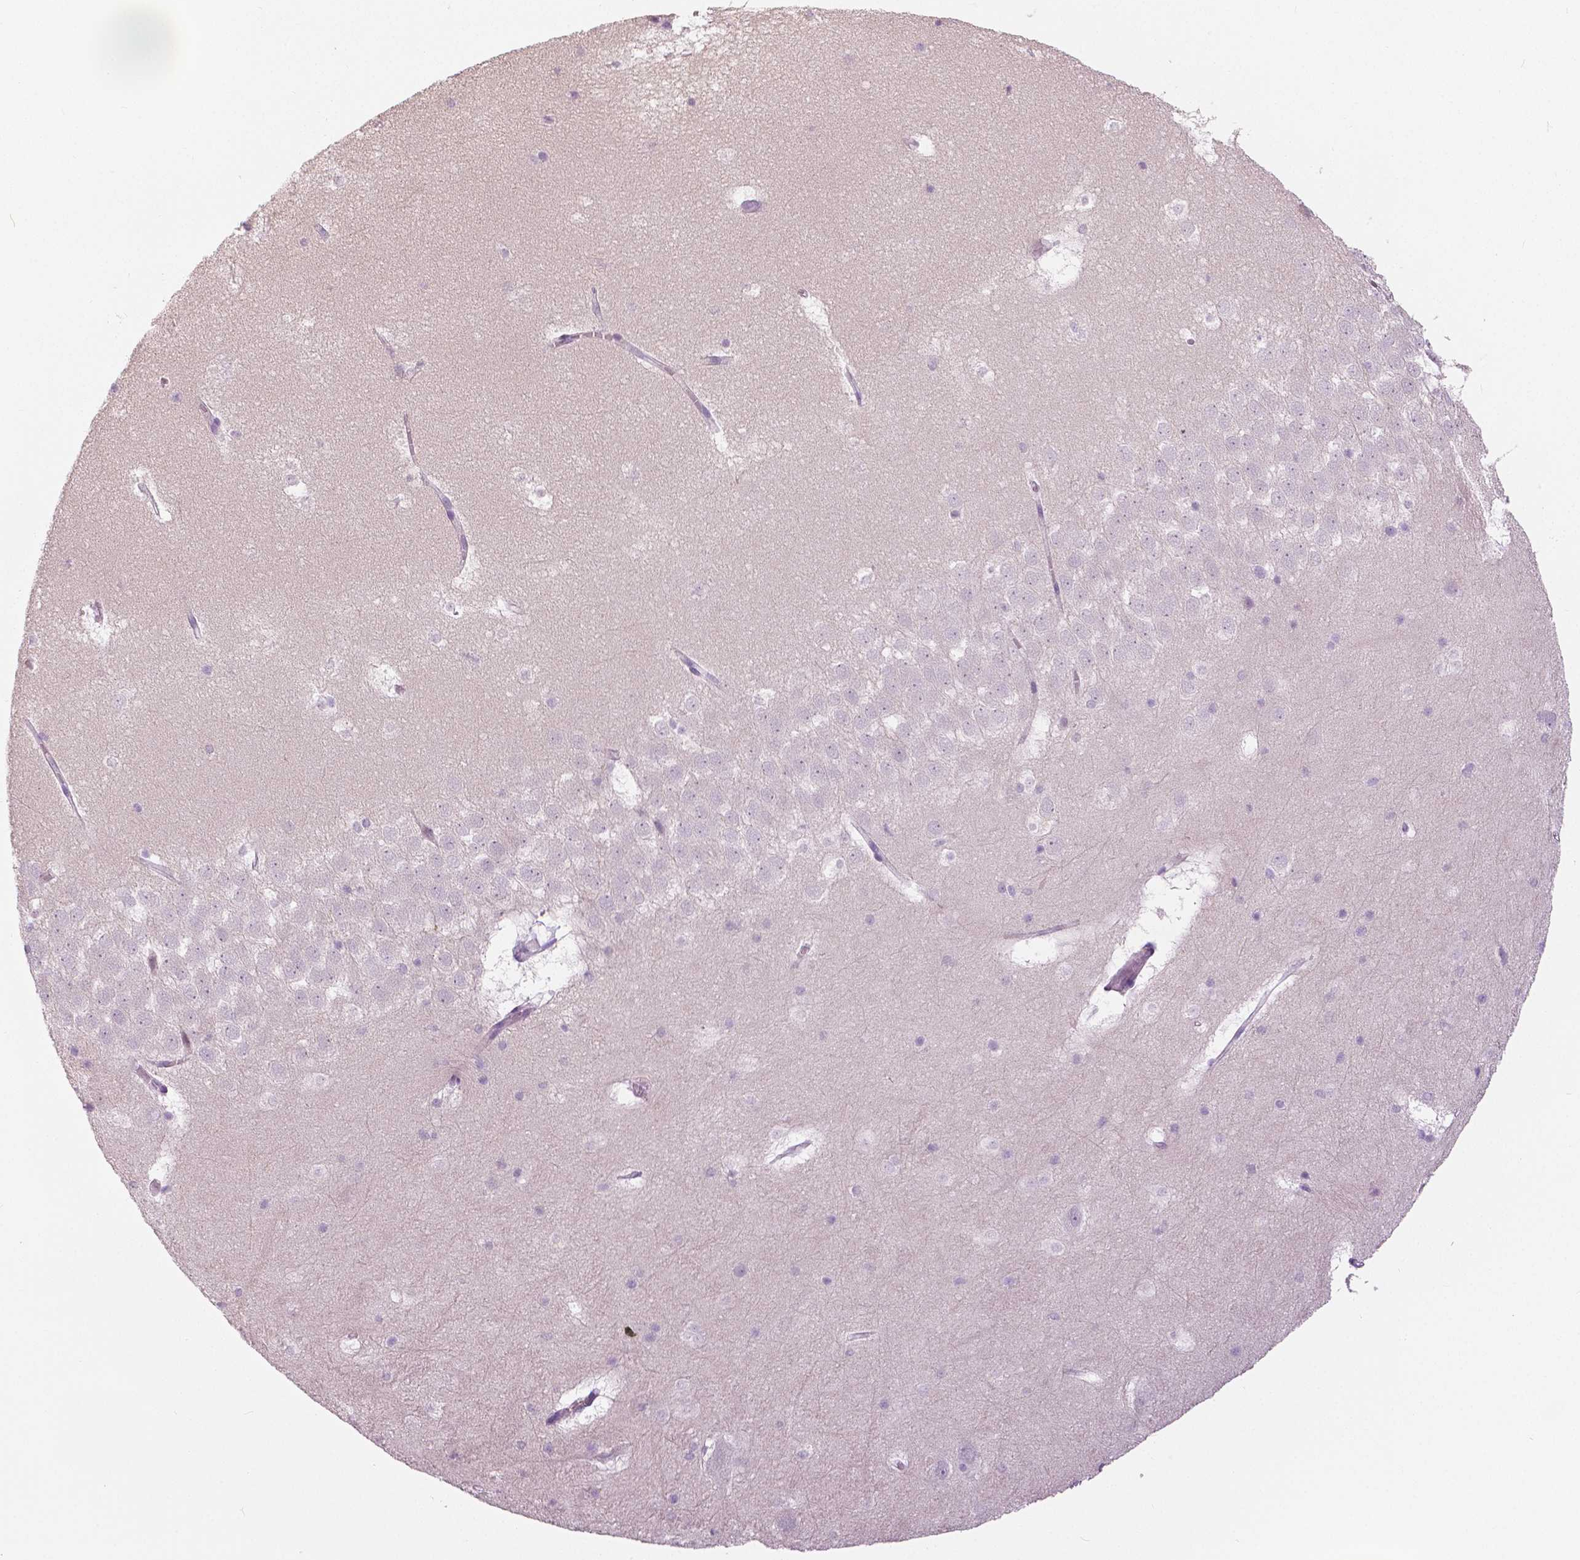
{"staining": {"intensity": "negative", "quantity": "none", "location": "none"}, "tissue": "hippocampus", "cell_type": "Glial cells", "image_type": "normal", "snomed": [{"axis": "morphology", "description": "Normal tissue, NOS"}, {"axis": "topography", "description": "Hippocampus"}], "caption": "Photomicrograph shows no protein expression in glial cells of unremarkable hippocampus.", "gene": "SLC24A1", "patient": {"sex": "male", "age": 45}}